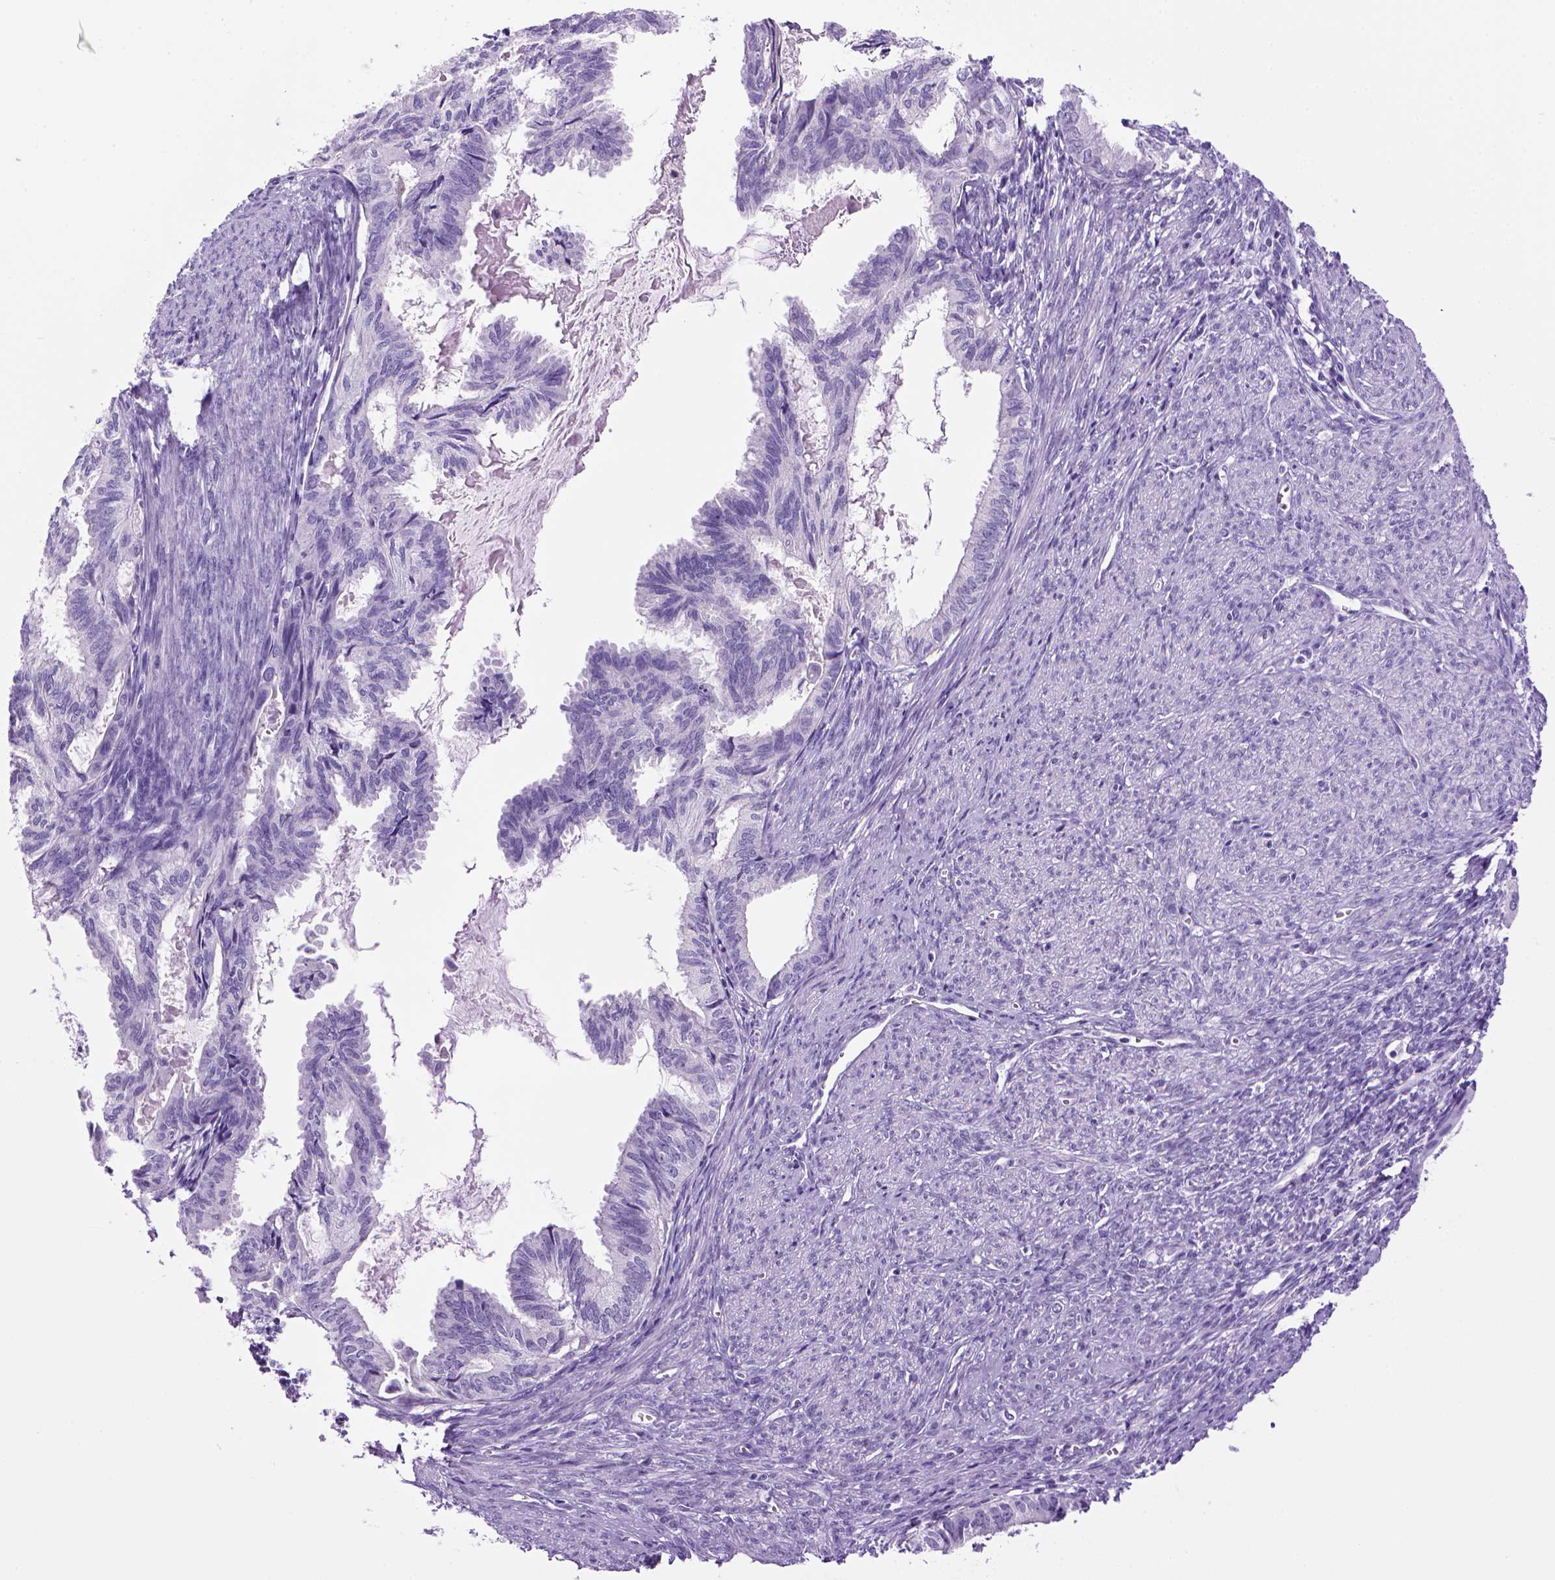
{"staining": {"intensity": "negative", "quantity": "none", "location": "none"}, "tissue": "endometrial cancer", "cell_type": "Tumor cells", "image_type": "cancer", "snomed": [{"axis": "morphology", "description": "Adenocarcinoma, NOS"}, {"axis": "topography", "description": "Endometrium"}], "caption": "Human endometrial adenocarcinoma stained for a protein using IHC exhibits no positivity in tumor cells.", "gene": "SGCG", "patient": {"sex": "female", "age": 86}}